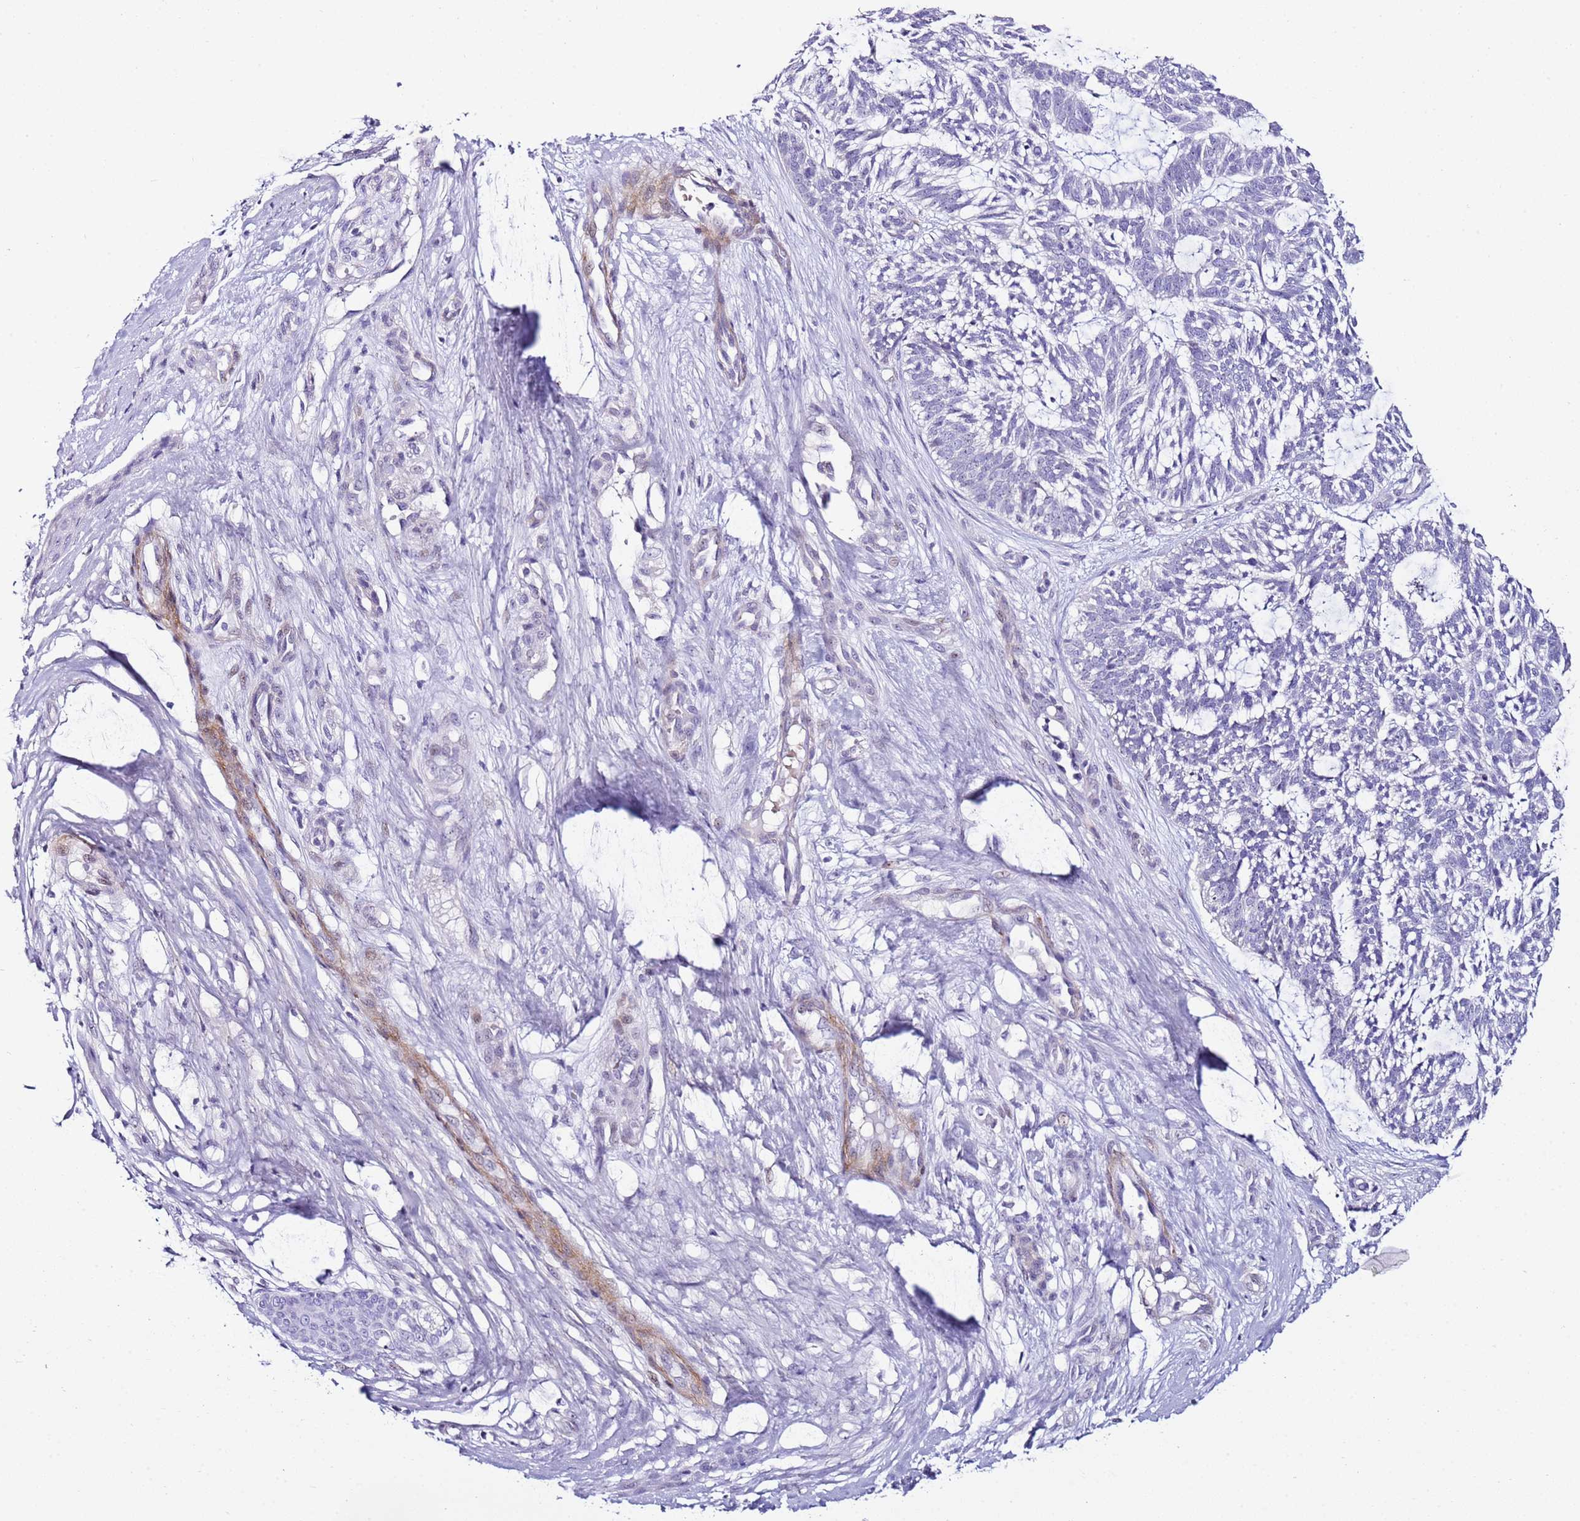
{"staining": {"intensity": "negative", "quantity": "none", "location": "none"}, "tissue": "skin cancer", "cell_type": "Tumor cells", "image_type": "cancer", "snomed": [{"axis": "morphology", "description": "Basal cell carcinoma"}, {"axis": "topography", "description": "Skin"}], "caption": "This is an IHC image of human skin cancer (basal cell carcinoma). There is no expression in tumor cells.", "gene": "HGD", "patient": {"sex": "male", "age": 88}}